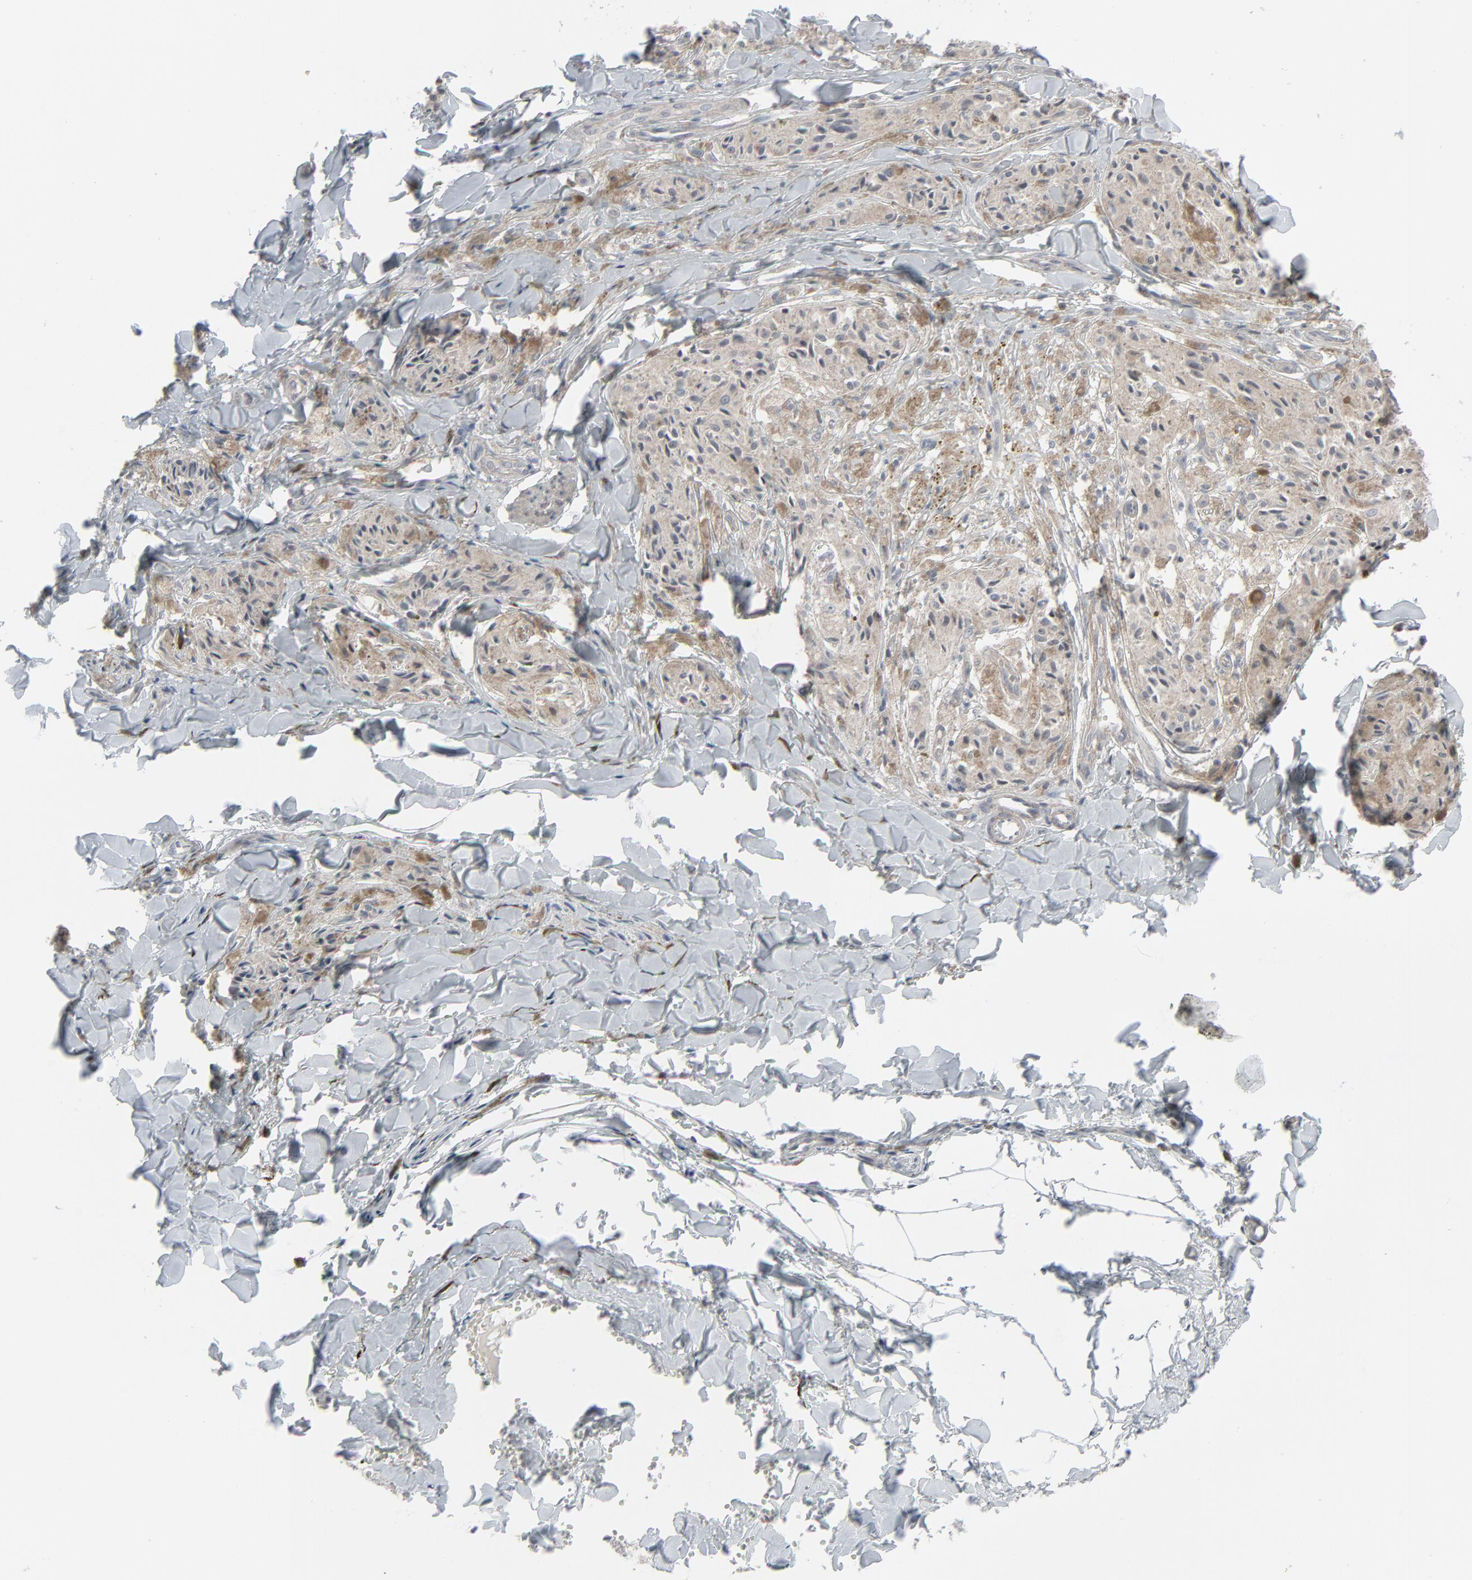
{"staining": {"intensity": "weak", "quantity": ">75%", "location": "cytoplasmic/membranous"}, "tissue": "melanoma", "cell_type": "Tumor cells", "image_type": "cancer", "snomed": [{"axis": "morphology", "description": "Malignant melanoma, Metastatic site"}, {"axis": "topography", "description": "Skin"}], "caption": "This image demonstrates immunohistochemistry staining of malignant melanoma (metastatic site), with low weak cytoplasmic/membranous staining in approximately >75% of tumor cells.", "gene": "NEUROD1", "patient": {"sex": "female", "age": 66}}